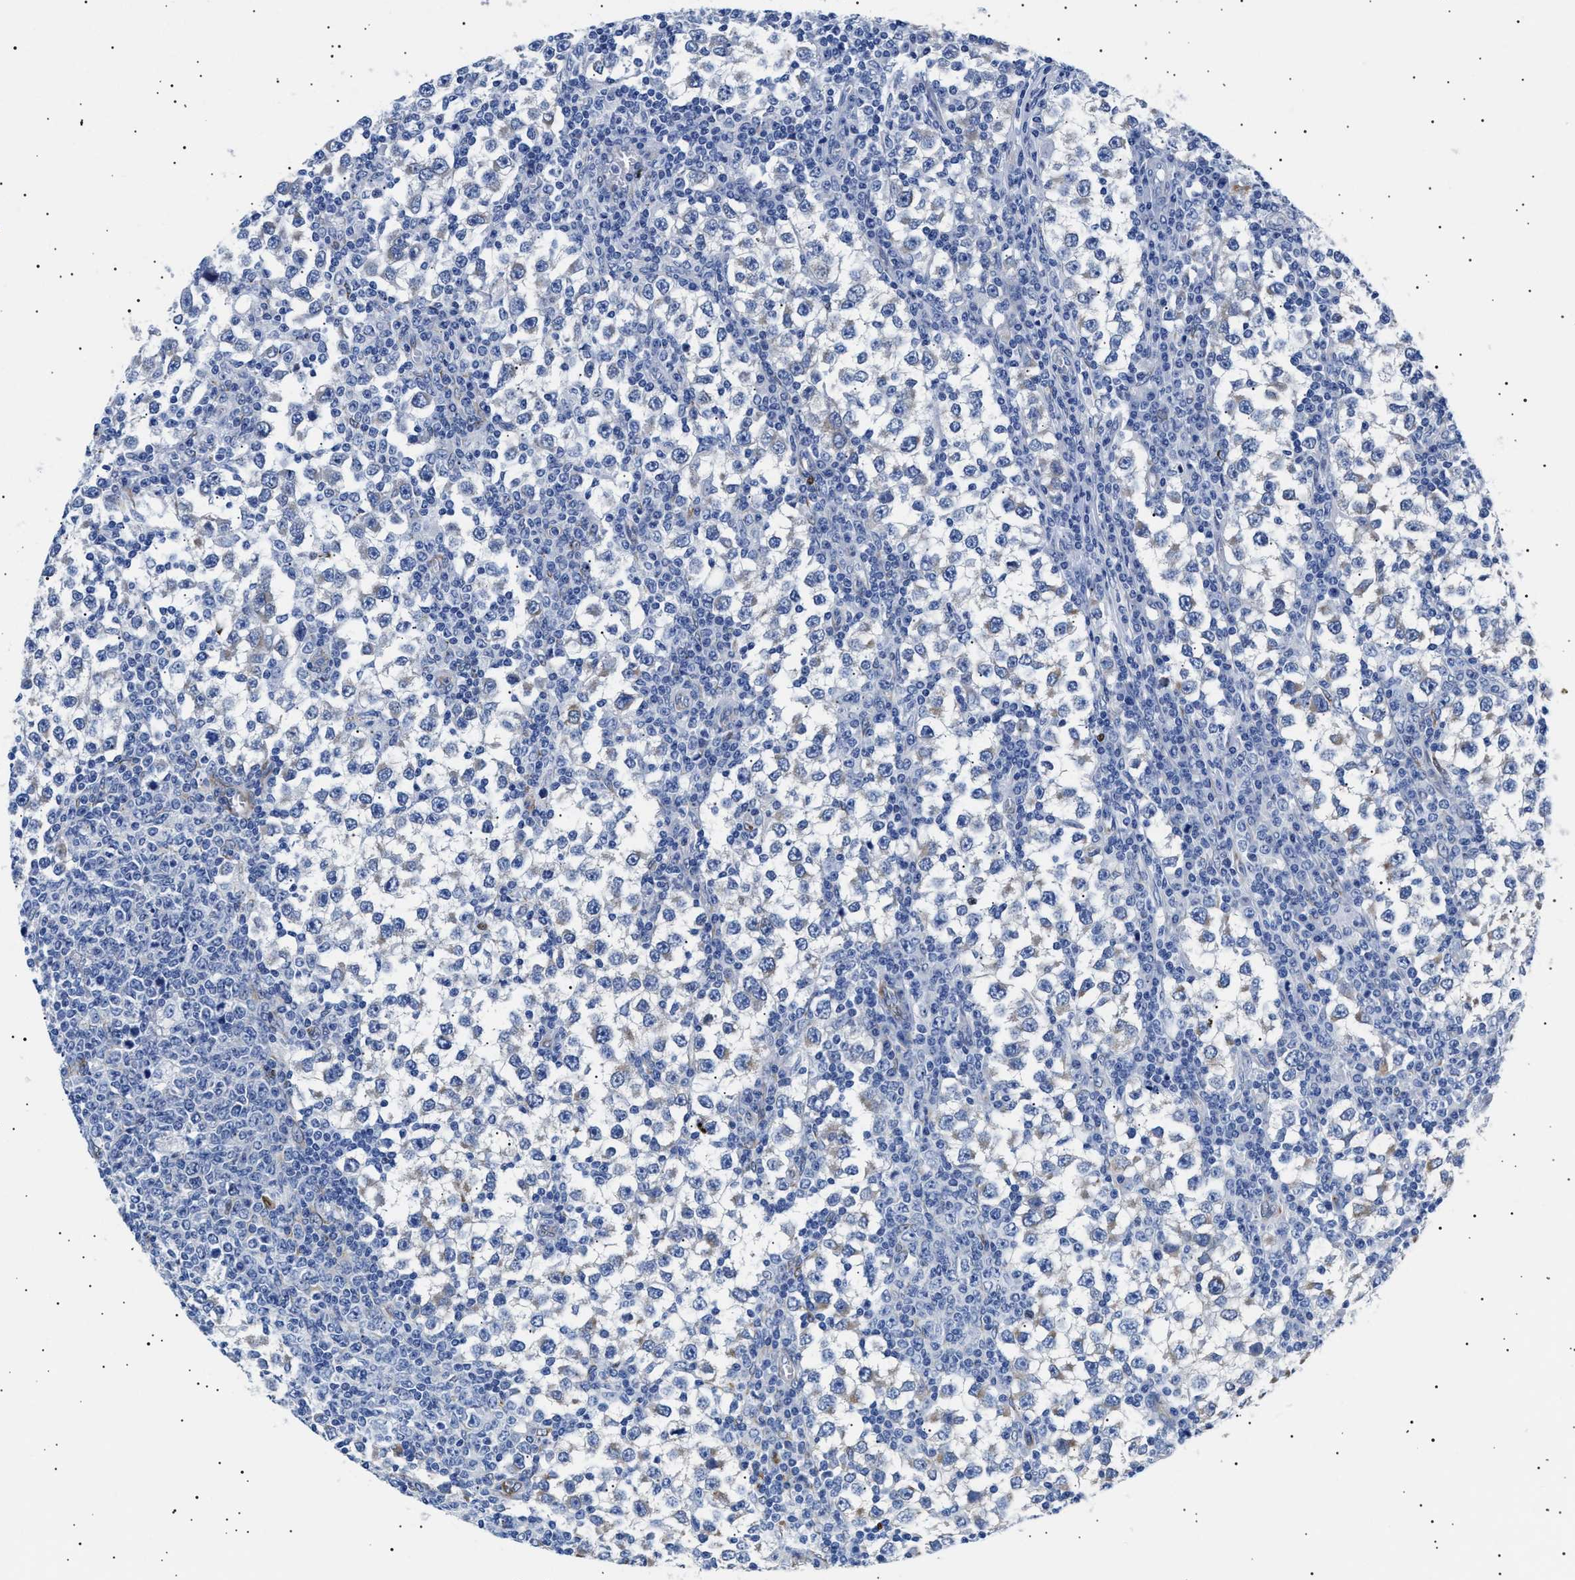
{"staining": {"intensity": "weak", "quantity": "25%-75%", "location": "cytoplasmic/membranous"}, "tissue": "testis cancer", "cell_type": "Tumor cells", "image_type": "cancer", "snomed": [{"axis": "morphology", "description": "Seminoma, NOS"}, {"axis": "topography", "description": "Testis"}], "caption": "High-power microscopy captured an immunohistochemistry photomicrograph of testis cancer (seminoma), revealing weak cytoplasmic/membranous positivity in approximately 25%-75% of tumor cells.", "gene": "HEMGN", "patient": {"sex": "male", "age": 65}}